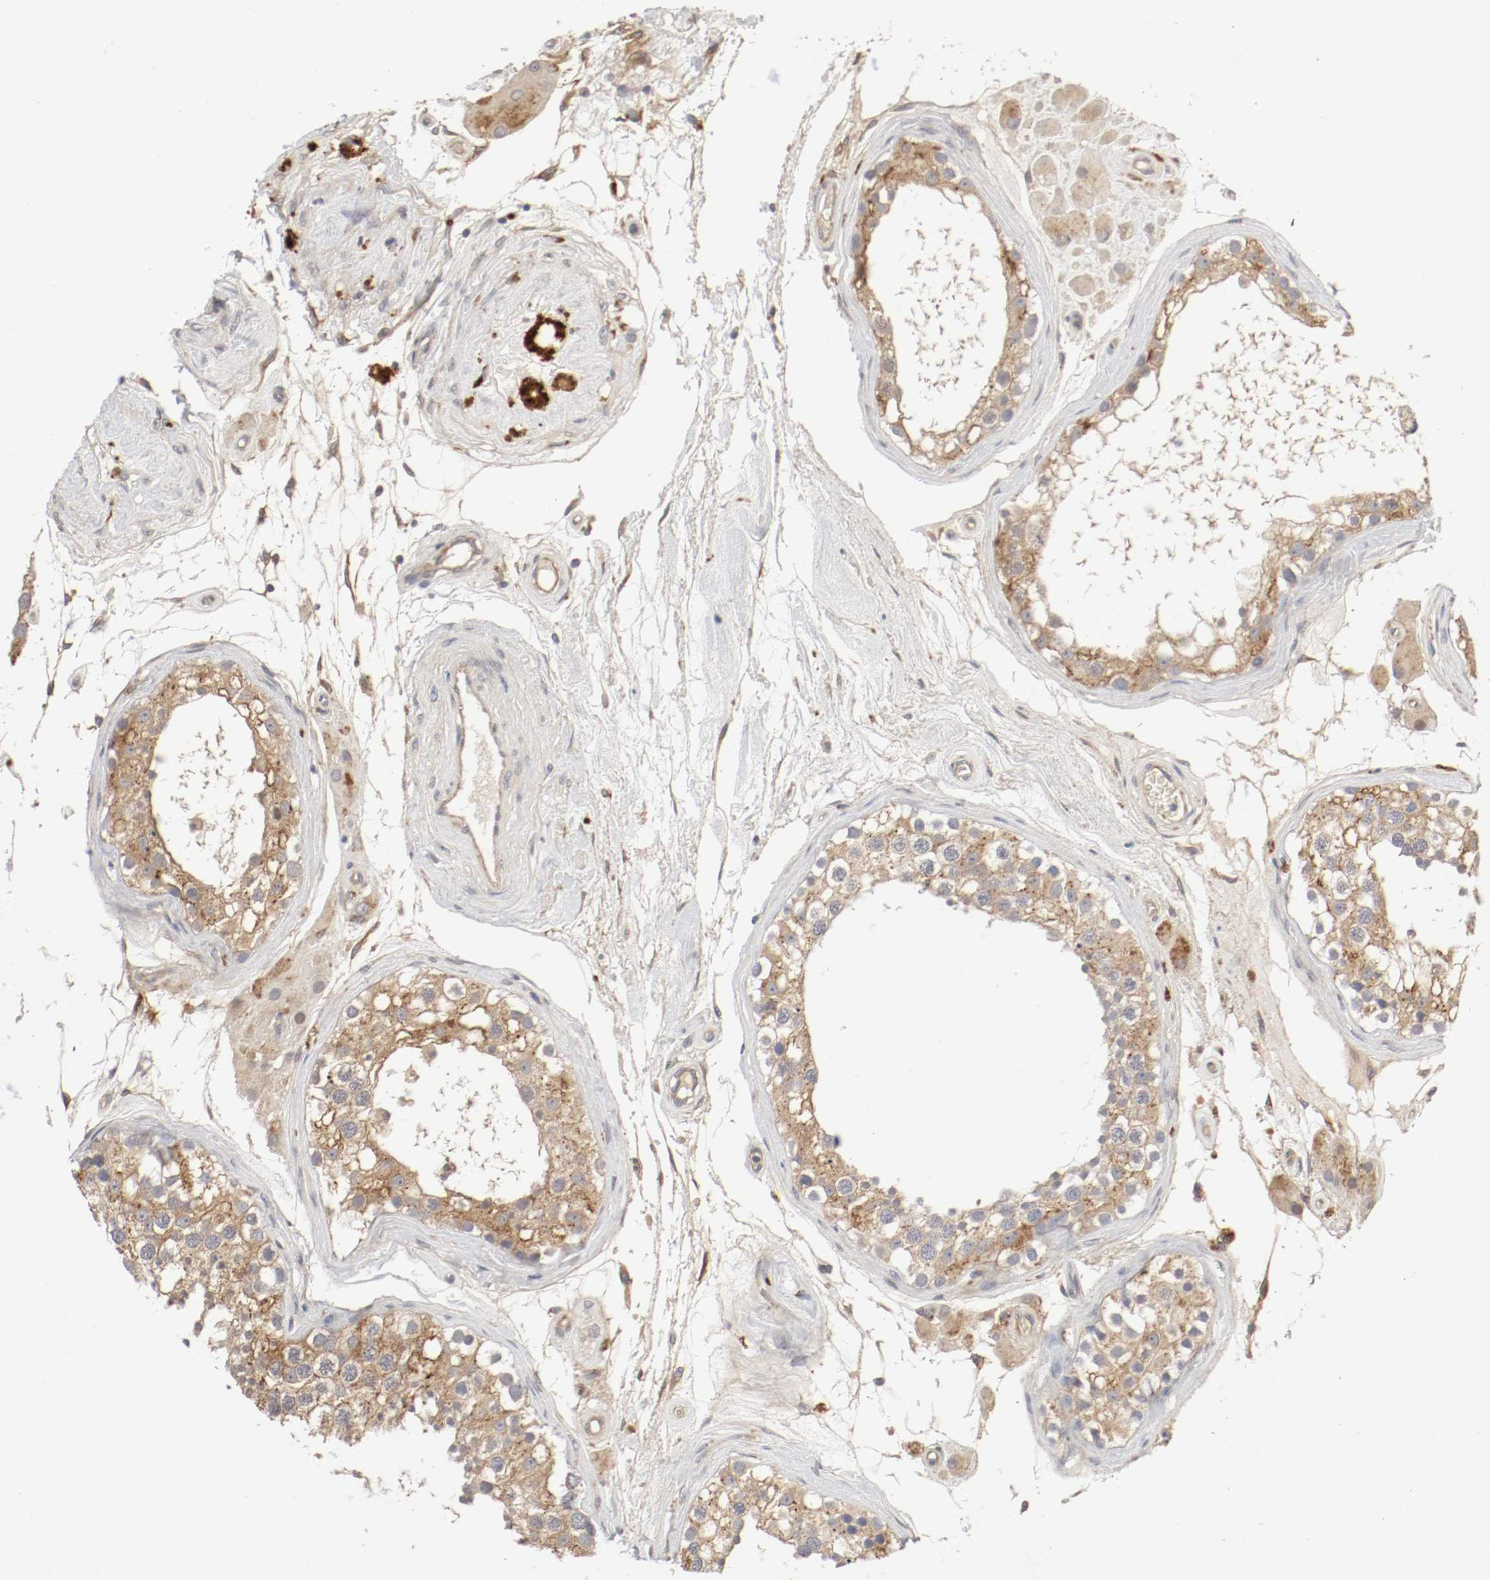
{"staining": {"intensity": "moderate", "quantity": ">75%", "location": "cytoplasmic/membranous"}, "tissue": "testis", "cell_type": "Cells in seminiferous ducts", "image_type": "normal", "snomed": [{"axis": "morphology", "description": "Normal tissue, NOS"}, {"axis": "topography", "description": "Testis"}], "caption": "IHC of unremarkable human testis exhibits medium levels of moderate cytoplasmic/membranous positivity in about >75% of cells in seminiferous ducts.", "gene": "REN", "patient": {"sex": "male", "age": 68}}